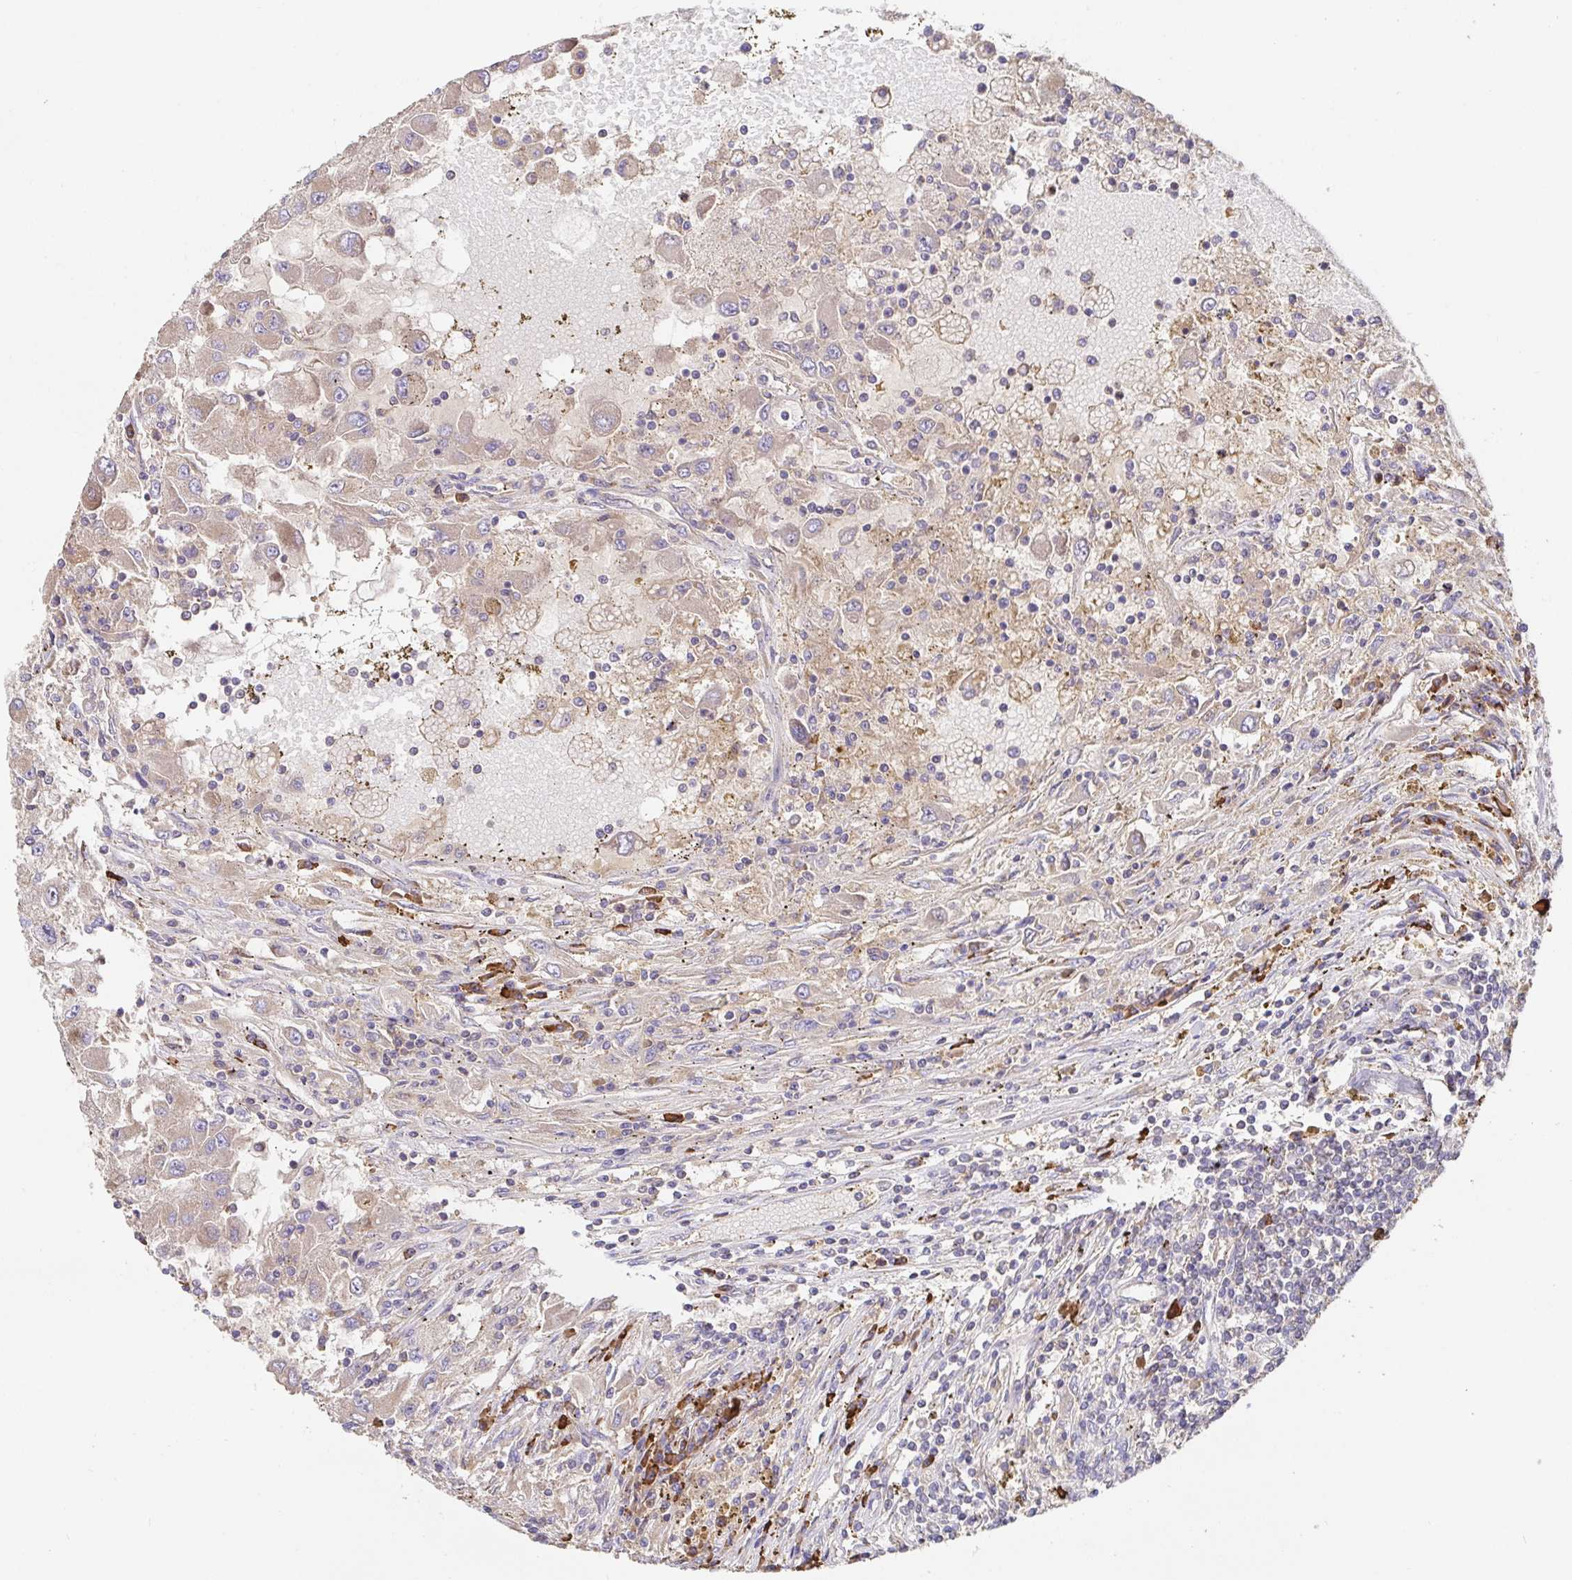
{"staining": {"intensity": "weak", "quantity": "<25%", "location": "cytoplasmic/membranous"}, "tissue": "renal cancer", "cell_type": "Tumor cells", "image_type": "cancer", "snomed": [{"axis": "morphology", "description": "Adenocarcinoma, NOS"}, {"axis": "topography", "description": "Kidney"}], "caption": "This photomicrograph is of renal cancer (adenocarcinoma) stained with immunohistochemistry (IHC) to label a protein in brown with the nuclei are counter-stained blue. There is no positivity in tumor cells.", "gene": "HAGH", "patient": {"sex": "female", "age": 67}}